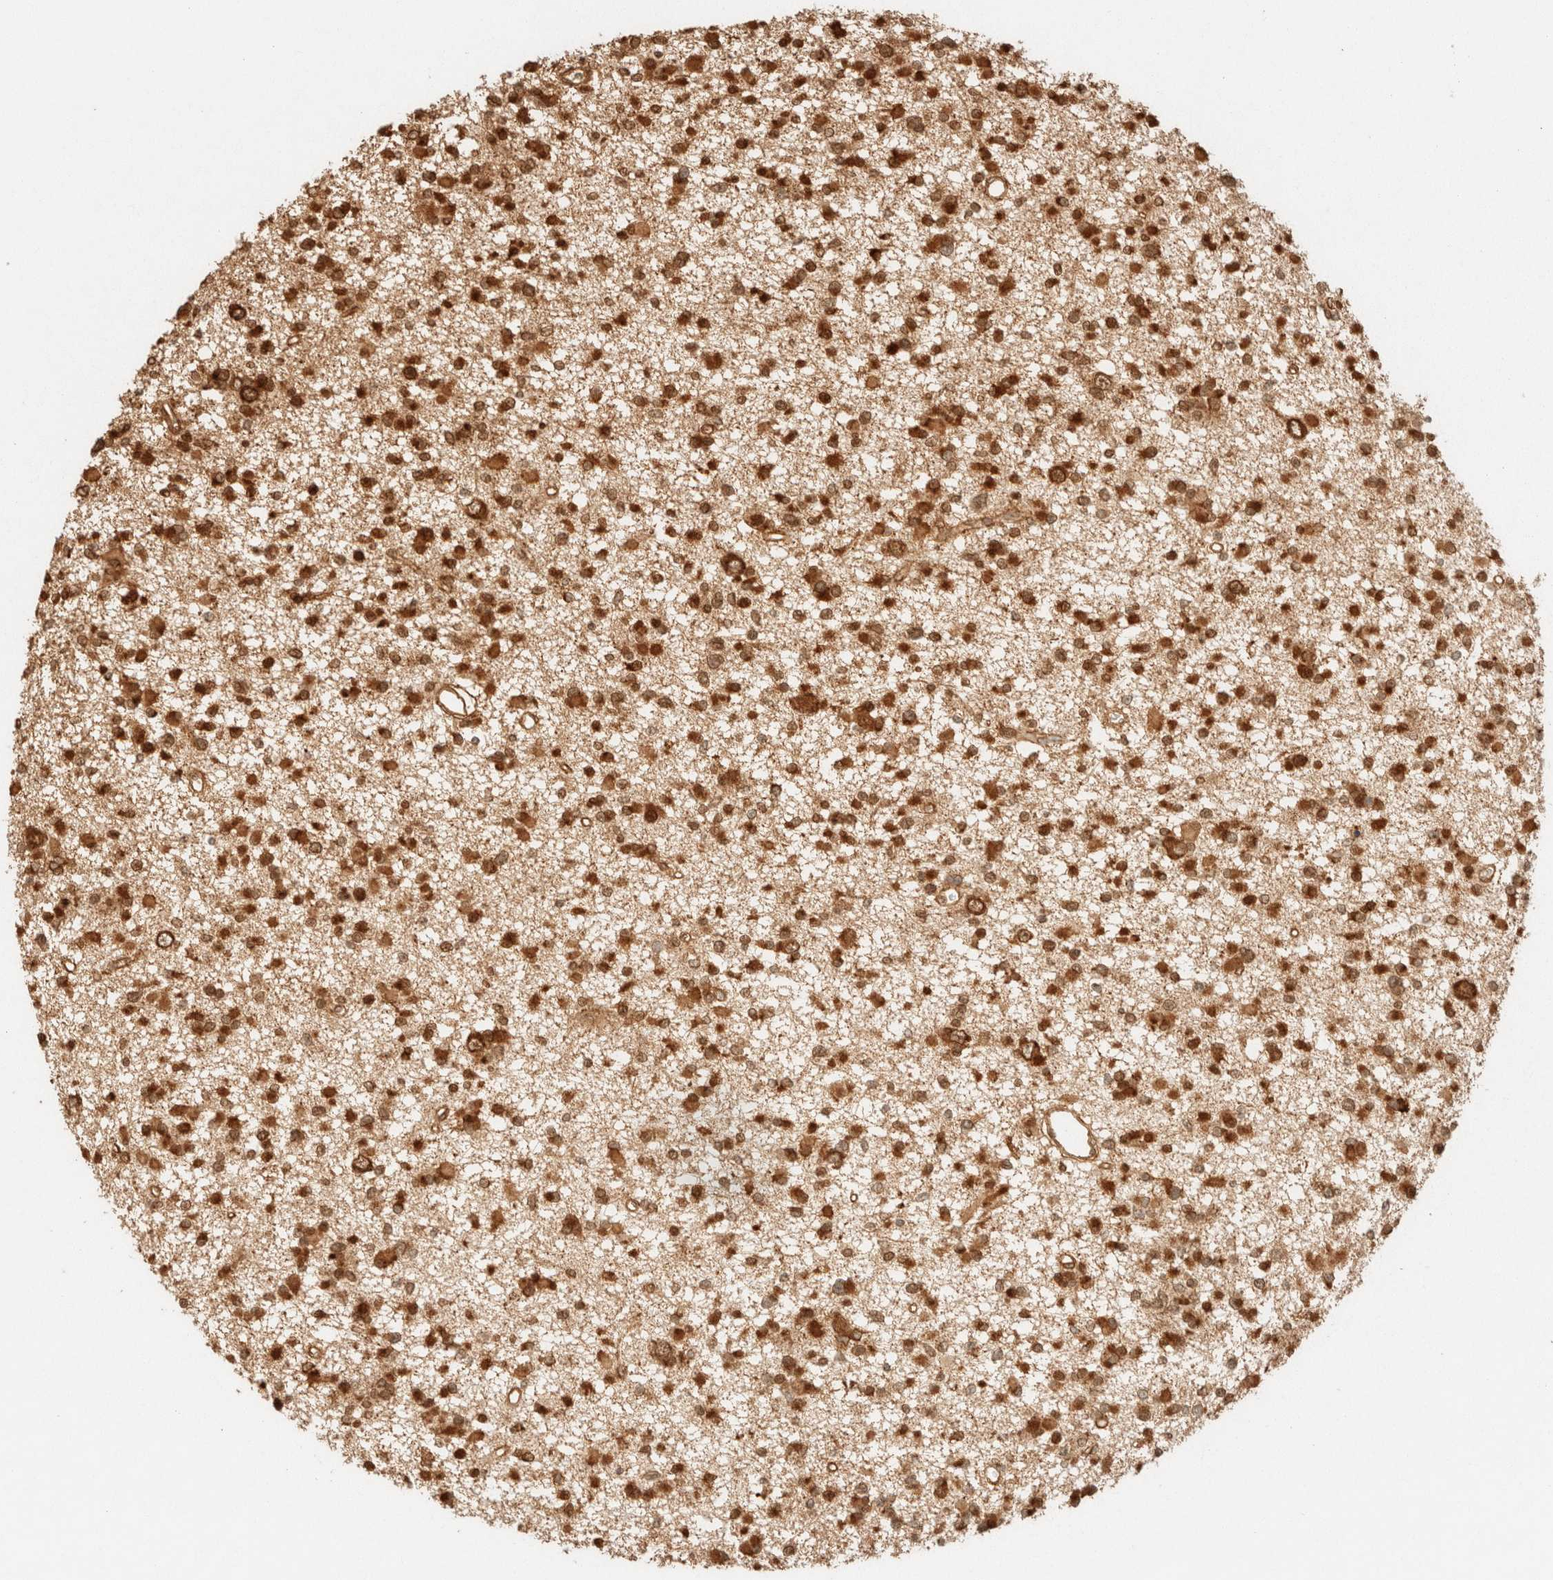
{"staining": {"intensity": "strong", "quantity": ">75%", "location": "cytoplasmic/membranous,nuclear"}, "tissue": "glioma", "cell_type": "Tumor cells", "image_type": "cancer", "snomed": [{"axis": "morphology", "description": "Glioma, malignant, Low grade"}, {"axis": "topography", "description": "Brain"}], "caption": "Immunohistochemical staining of human malignant glioma (low-grade) reveals high levels of strong cytoplasmic/membranous and nuclear protein expression in approximately >75% of tumor cells. (IHC, brightfield microscopy, high magnification).", "gene": "SPARCL1", "patient": {"sex": "female", "age": 22}}